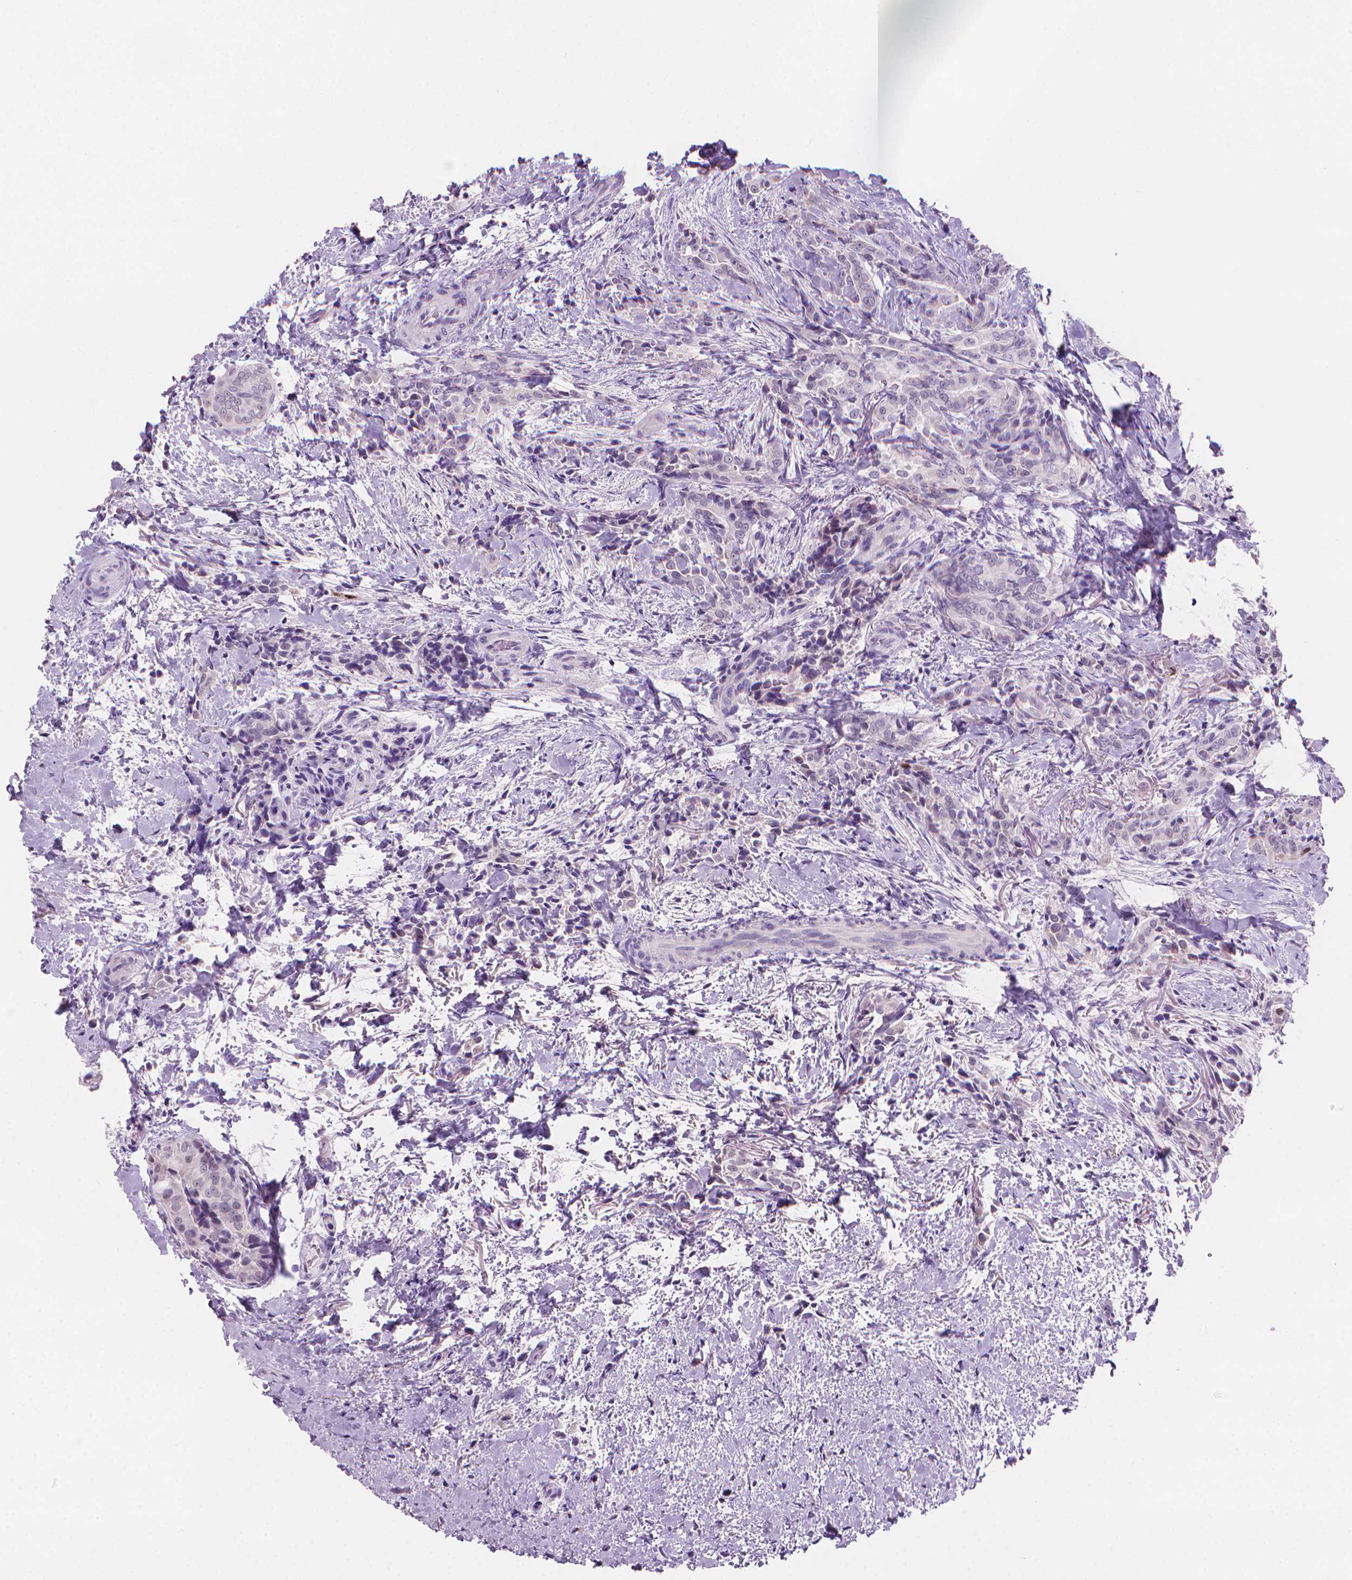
{"staining": {"intensity": "negative", "quantity": "none", "location": "none"}, "tissue": "thyroid cancer", "cell_type": "Tumor cells", "image_type": "cancer", "snomed": [{"axis": "morphology", "description": "Papillary adenocarcinoma, NOS"}, {"axis": "topography", "description": "Thyroid gland"}], "caption": "High magnification brightfield microscopy of thyroid papillary adenocarcinoma stained with DAB (3,3'-diaminobenzidine) (brown) and counterstained with hematoxylin (blue): tumor cells show no significant staining. (DAB immunohistochemistry visualized using brightfield microscopy, high magnification).", "gene": "ENSG00000187186", "patient": {"sex": "male", "age": 61}}